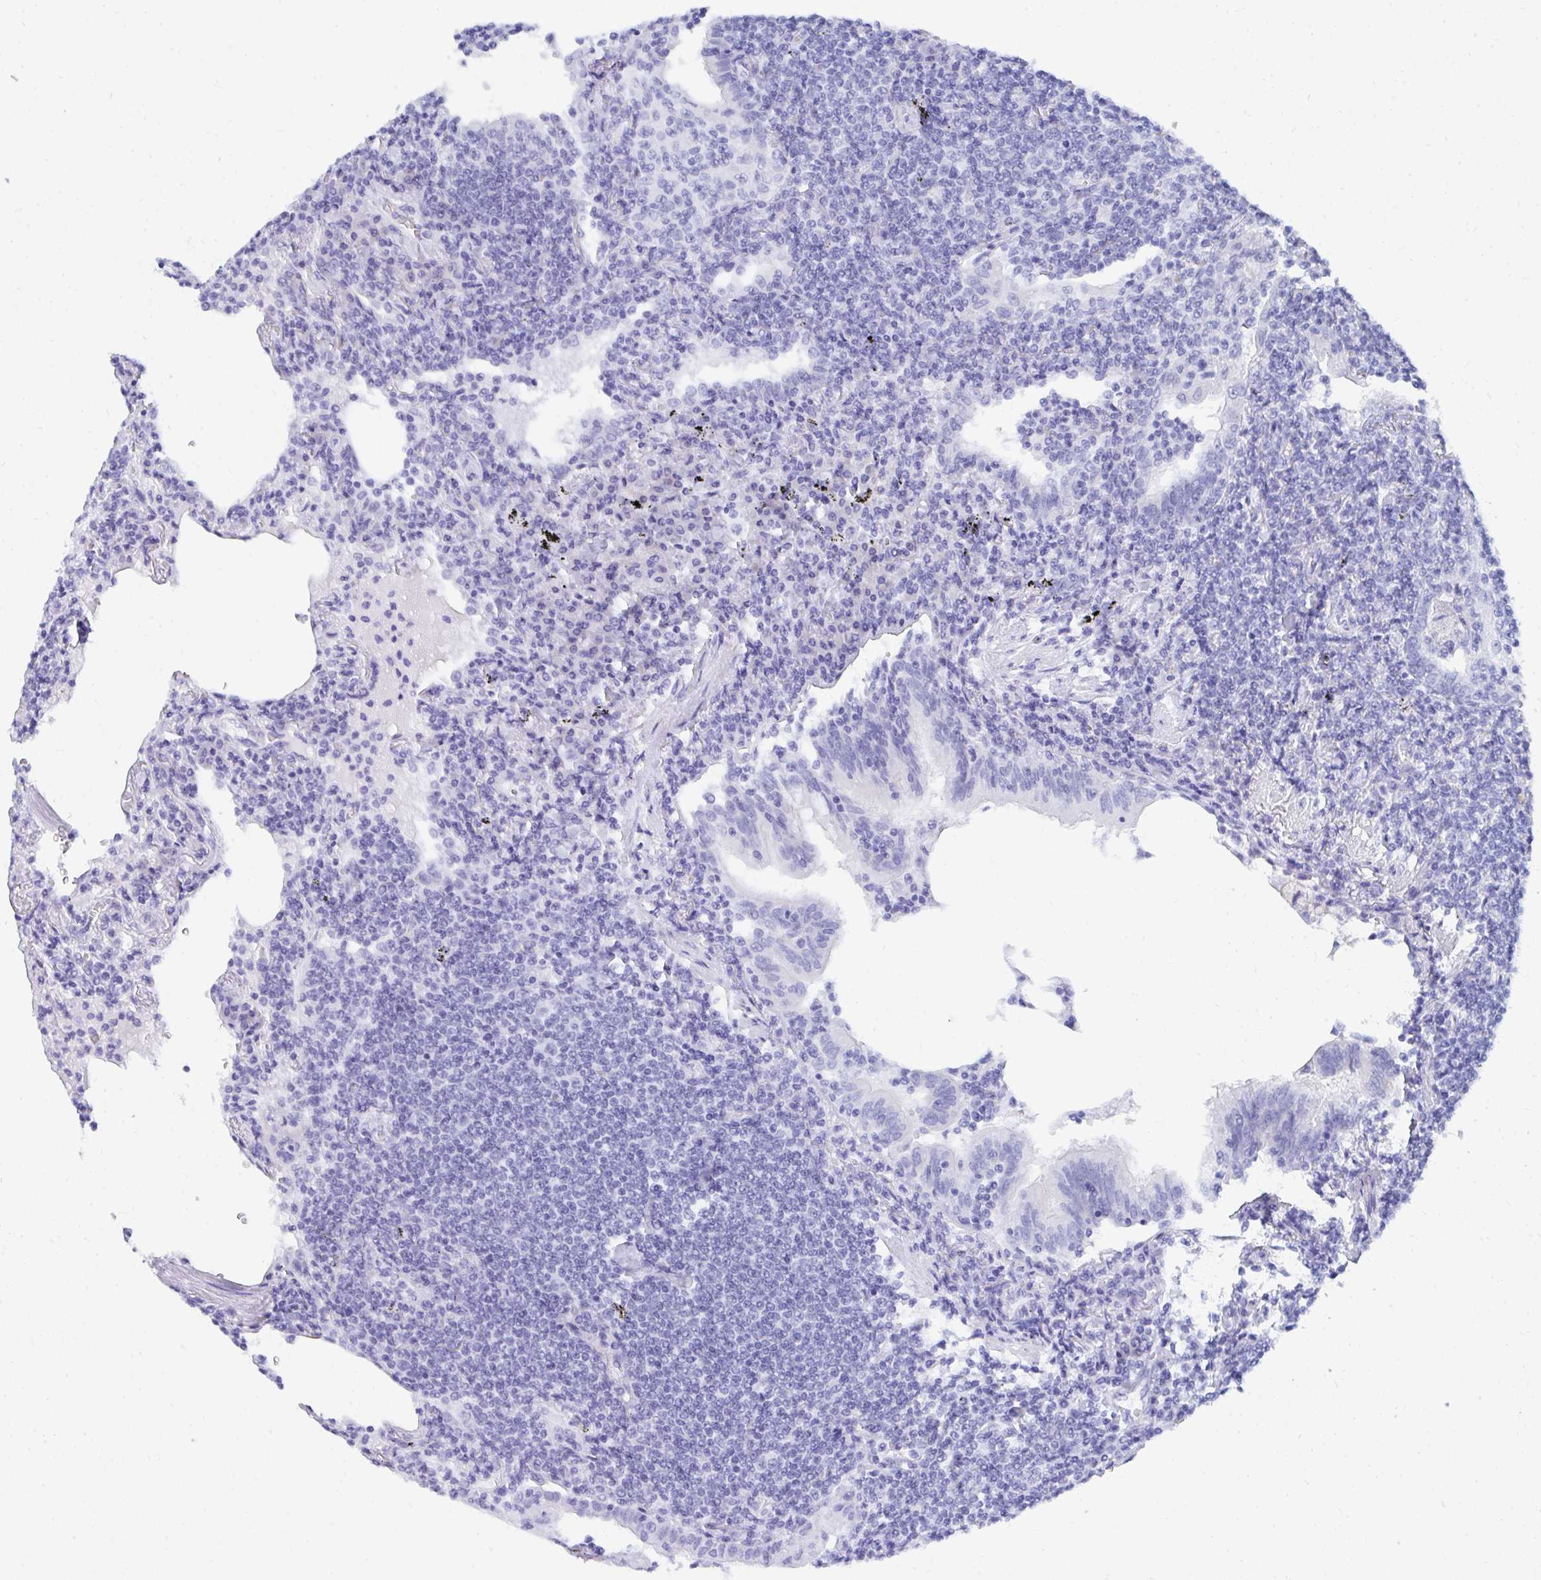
{"staining": {"intensity": "negative", "quantity": "none", "location": "none"}, "tissue": "lymphoma", "cell_type": "Tumor cells", "image_type": "cancer", "snomed": [{"axis": "morphology", "description": "Malignant lymphoma, non-Hodgkin's type, Low grade"}, {"axis": "topography", "description": "Lung"}], "caption": "Human lymphoma stained for a protein using immunohistochemistry reveals no positivity in tumor cells.", "gene": "MROH2B", "patient": {"sex": "female", "age": 71}}